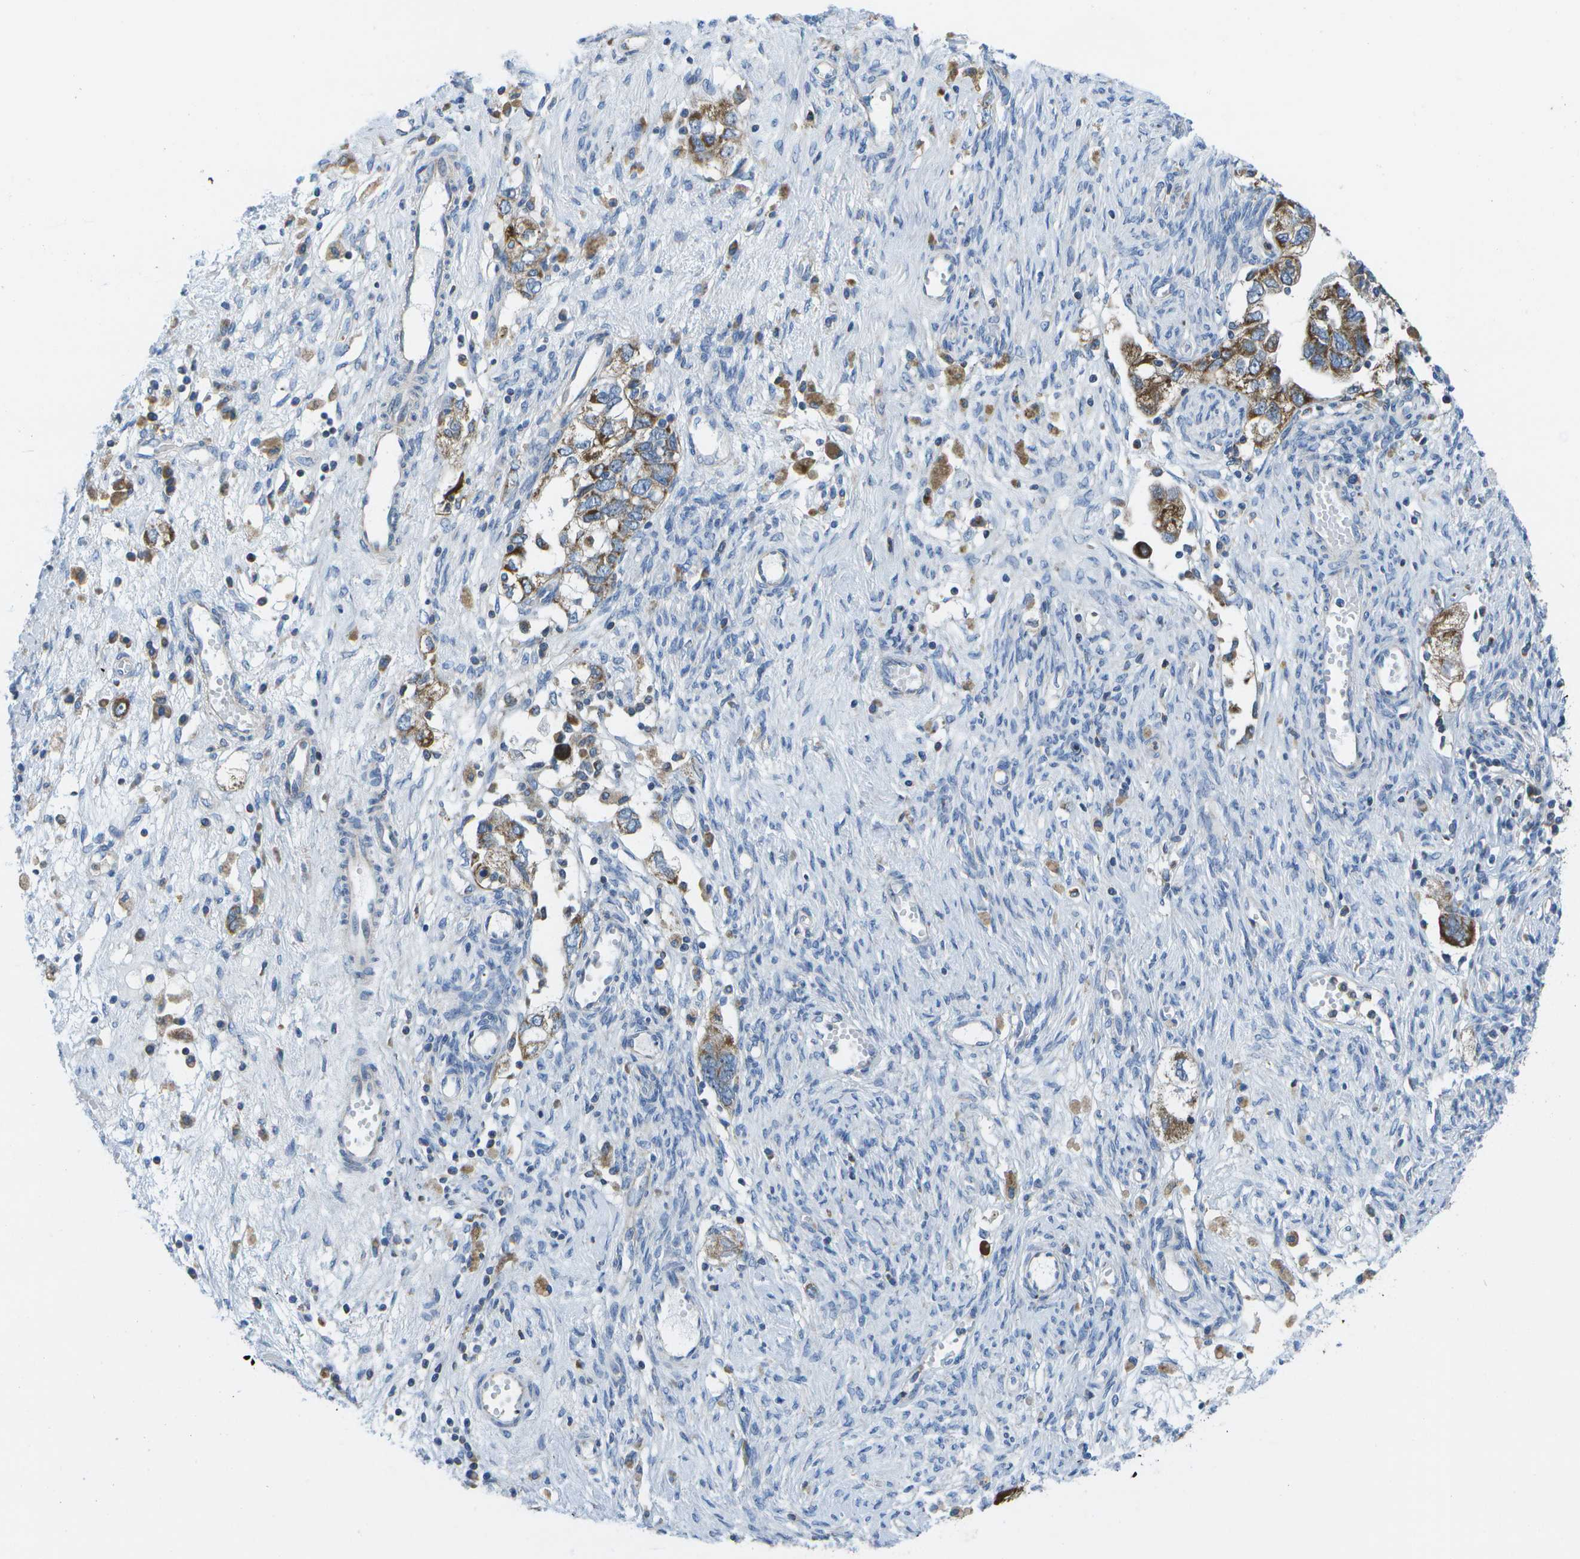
{"staining": {"intensity": "moderate", "quantity": ">75%", "location": "cytoplasmic/membranous"}, "tissue": "ovarian cancer", "cell_type": "Tumor cells", "image_type": "cancer", "snomed": [{"axis": "morphology", "description": "Carcinoma, NOS"}, {"axis": "morphology", "description": "Cystadenocarcinoma, serous, NOS"}, {"axis": "topography", "description": "Ovary"}], "caption": "Immunohistochemistry (IHC) of human ovarian cancer reveals medium levels of moderate cytoplasmic/membranous positivity in about >75% of tumor cells.", "gene": "GDF5", "patient": {"sex": "female", "age": 69}}